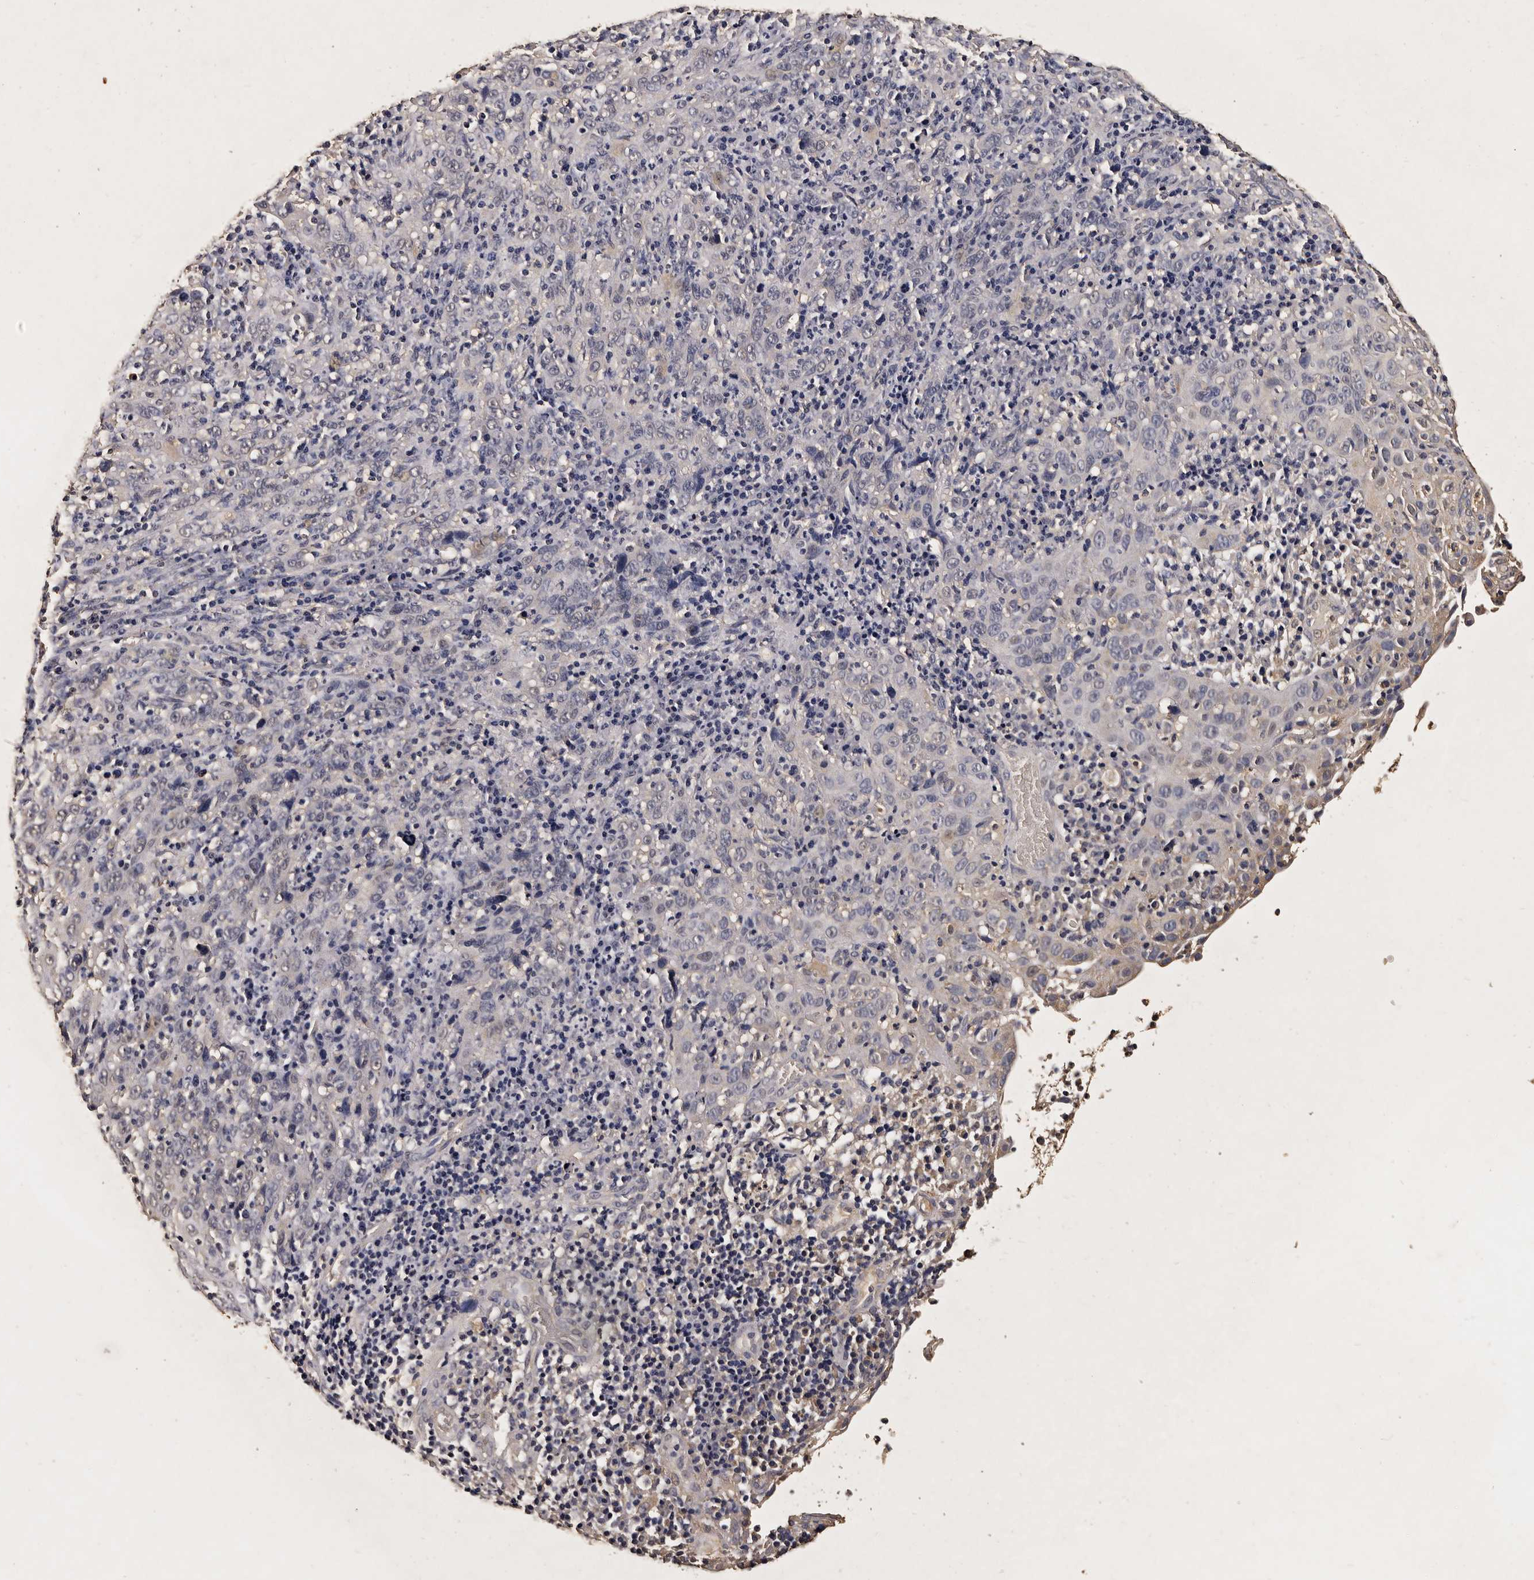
{"staining": {"intensity": "negative", "quantity": "none", "location": "none"}, "tissue": "cervical cancer", "cell_type": "Tumor cells", "image_type": "cancer", "snomed": [{"axis": "morphology", "description": "Squamous cell carcinoma, NOS"}, {"axis": "topography", "description": "Cervix"}], "caption": "This micrograph is of cervical cancer (squamous cell carcinoma) stained with immunohistochemistry (IHC) to label a protein in brown with the nuclei are counter-stained blue. There is no expression in tumor cells. (Stains: DAB (3,3'-diaminobenzidine) IHC with hematoxylin counter stain, Microscopy: brightfield microscopy at high magnification).", "gene": "PARS2", "patient": {"sex": "female", "age": 46}}